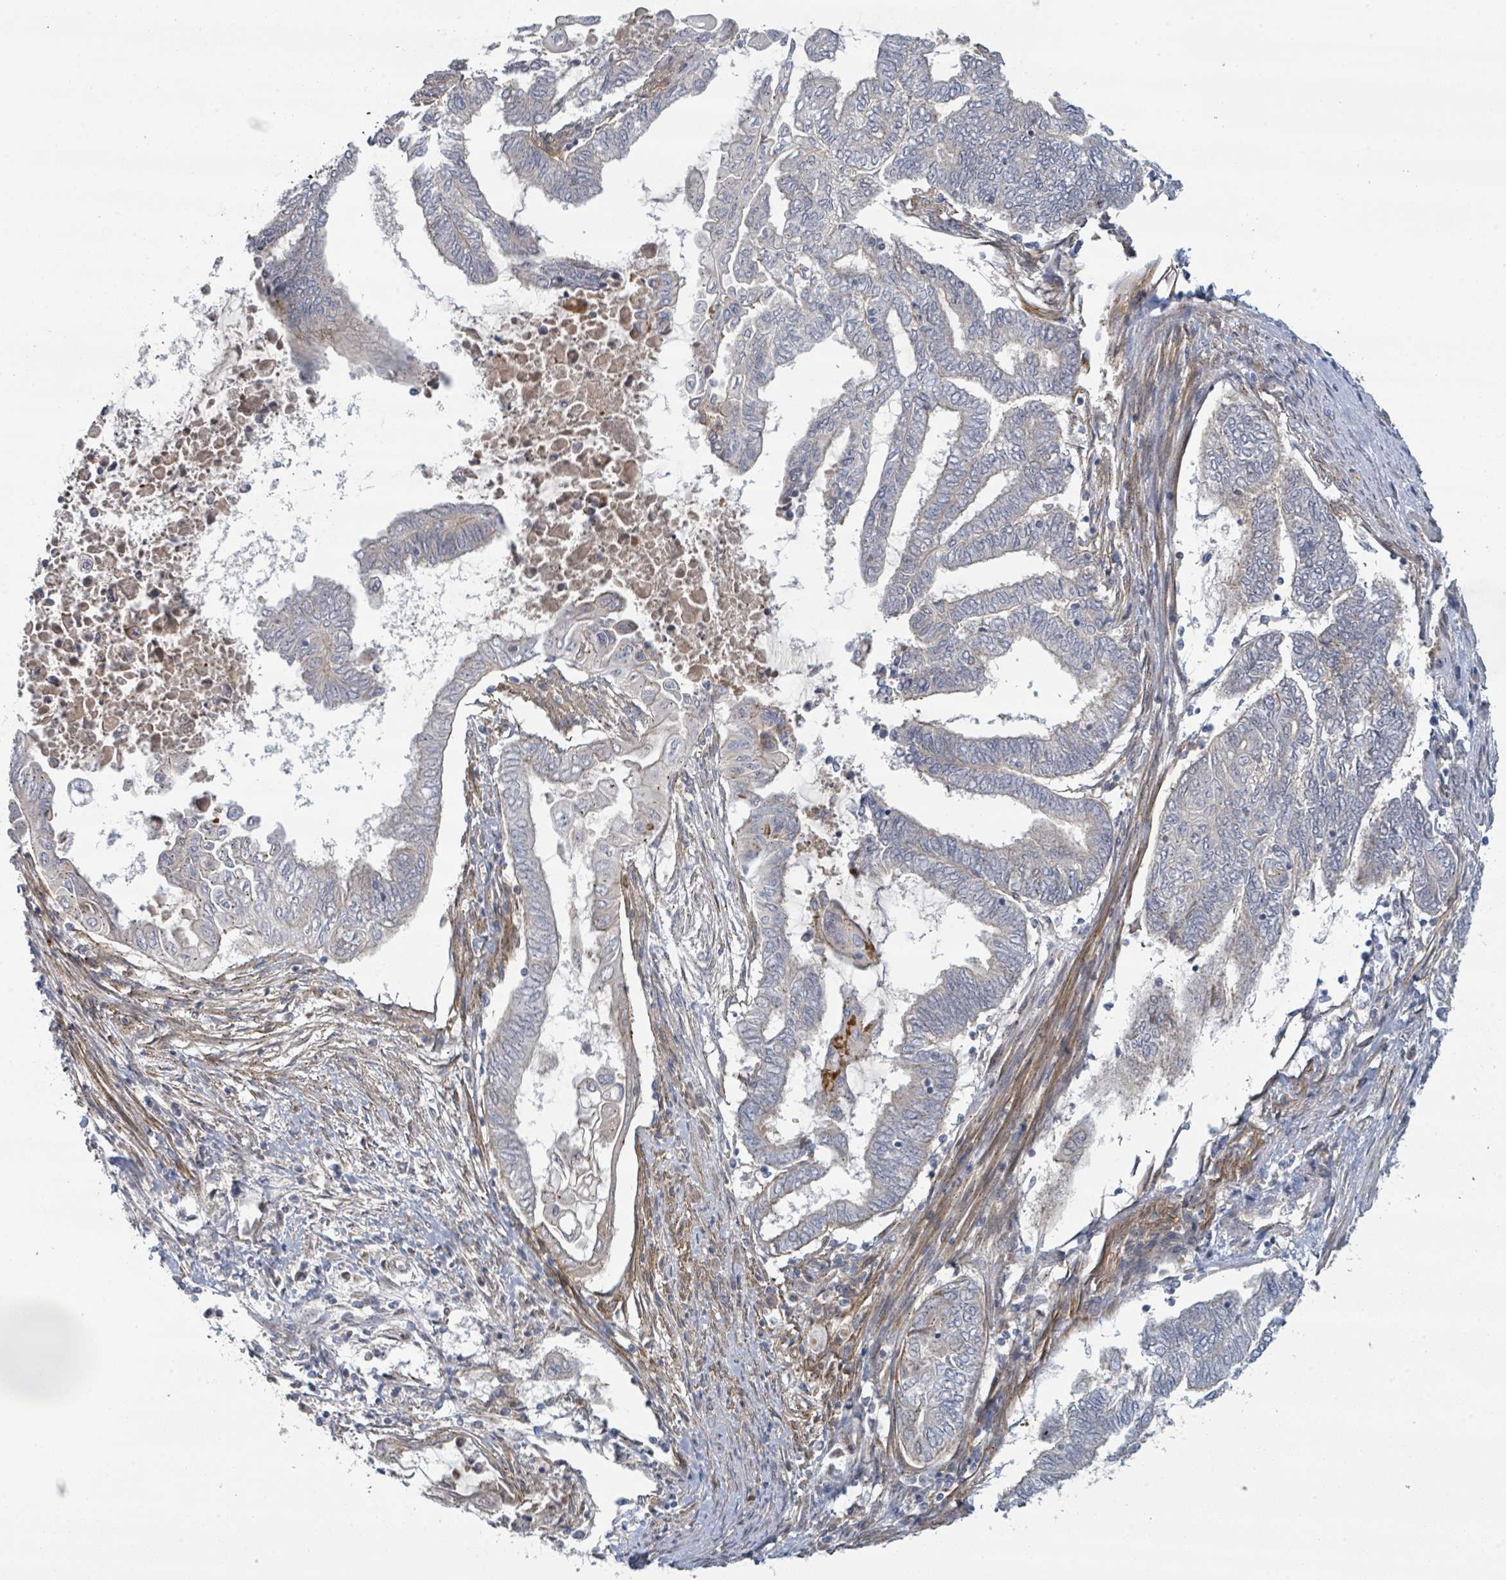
{"staining": {"intensity": "negative", "quantity": "none", "location": "none"}, "tissue": "endometrial cancer", "cell_type": "Tumor cells", "image_type": "cancer", "snomed": [{"axis": "morphology", "description": "Adenocarcinoma, NOS"}, {"axis": "topography", "description": "Uterus"}, {"axis": "topography", "description": "Endometrium"}], "caption": "Immunohistochemical staining of human adenocarcinoma (endometrial) exhibits no significant positivity in tumor cells.", "gene": "COL5A3", "patient": {"sex": "female", "age": 70}}